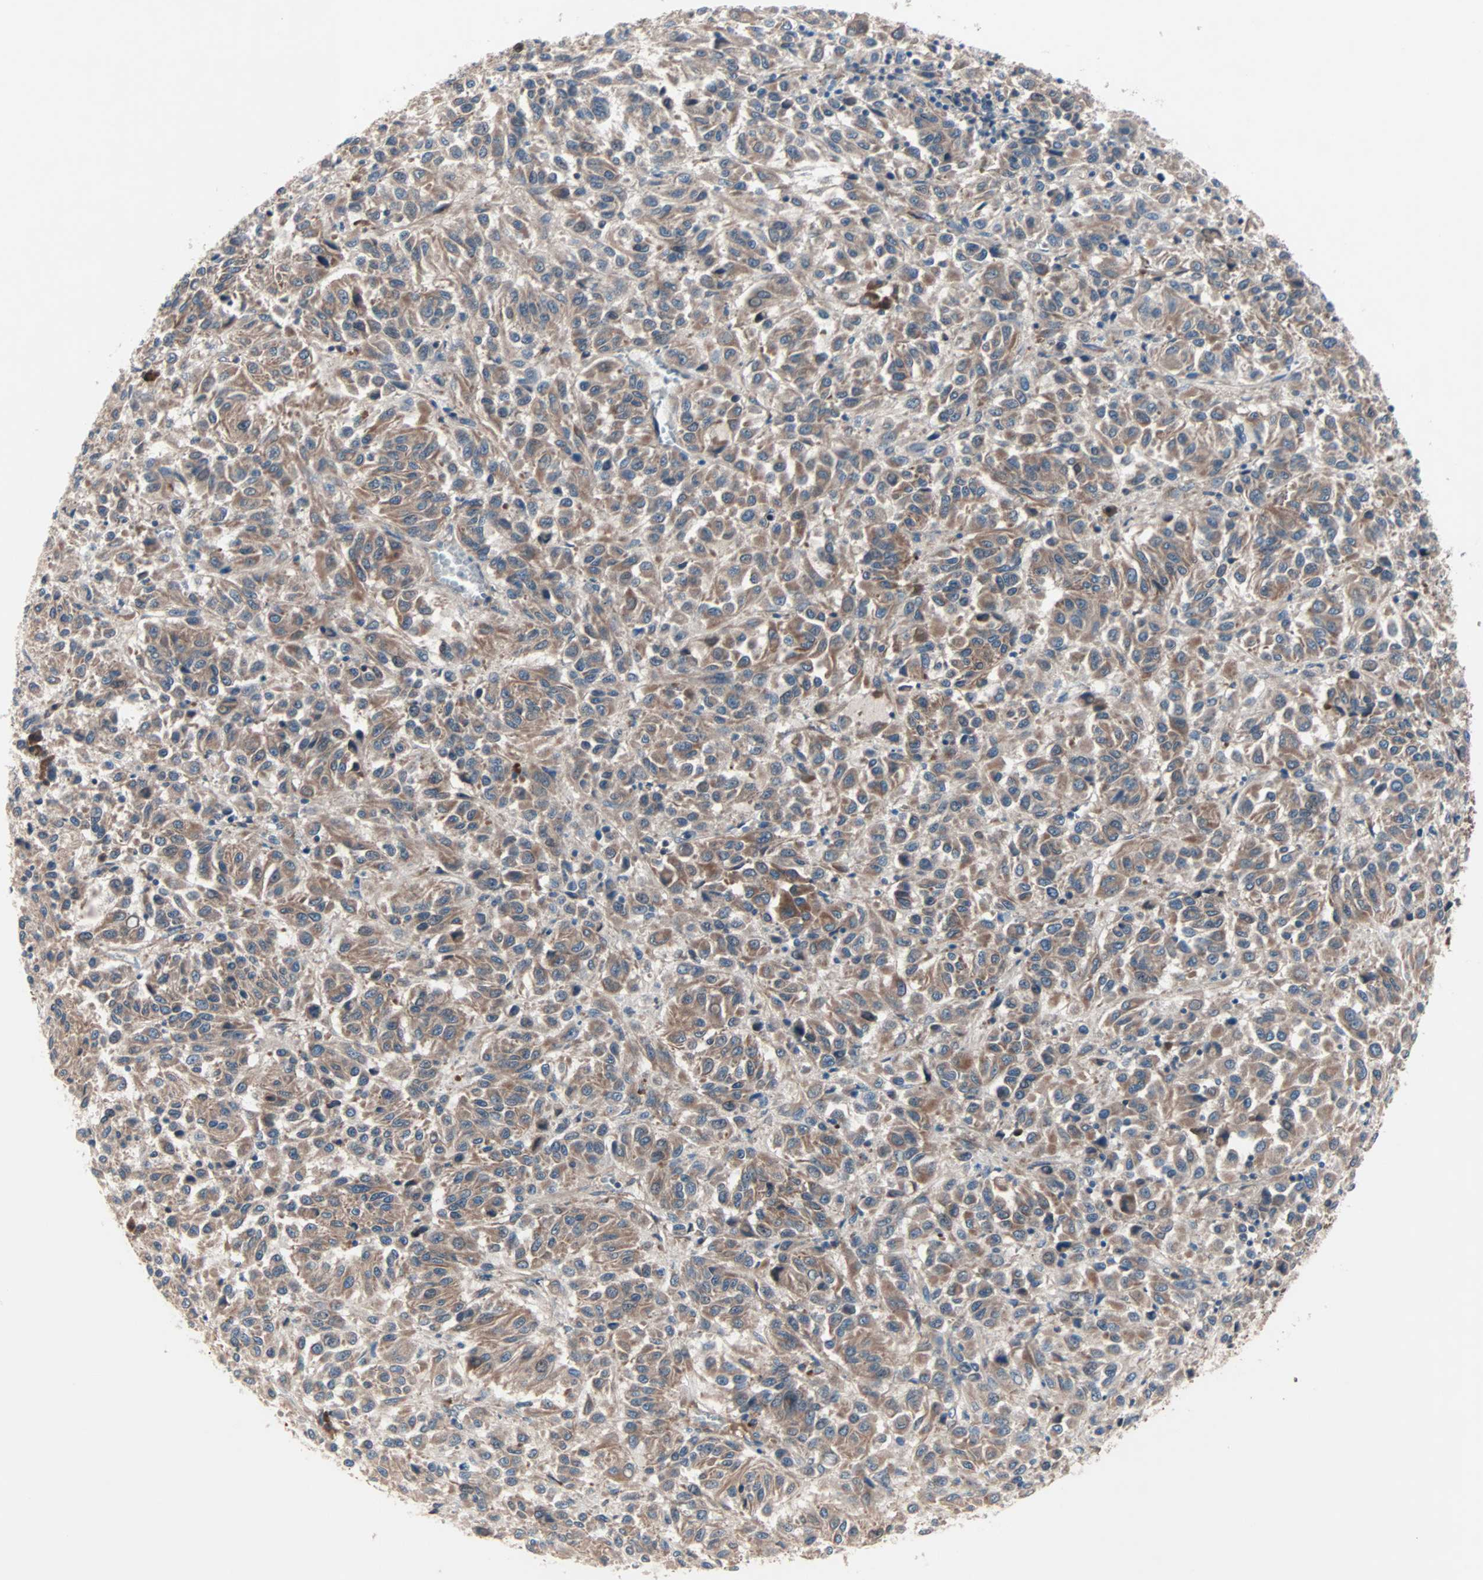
{"staining": {"intensity": "moderate", "quantity": ">75%", "location": "cytoplasmic/membranous"}, "tissue": "melanoma", "cell_type": "Tumor cells", "image_type": "cancer", "snomed": [{"axis": "morphology", "description": "Malignant melanoma, Metastatic site"}, {"axis": "topography", "description": "Lung"}], "caption": "Immunohistochemical staining of human malignant melanoma (metastatic site) displays moderate cytoplasmic/membranous protein staining in approximately >75% of tumor cells.", "gene": "CAD", "patient": {"sex": "male", "age": 64}}